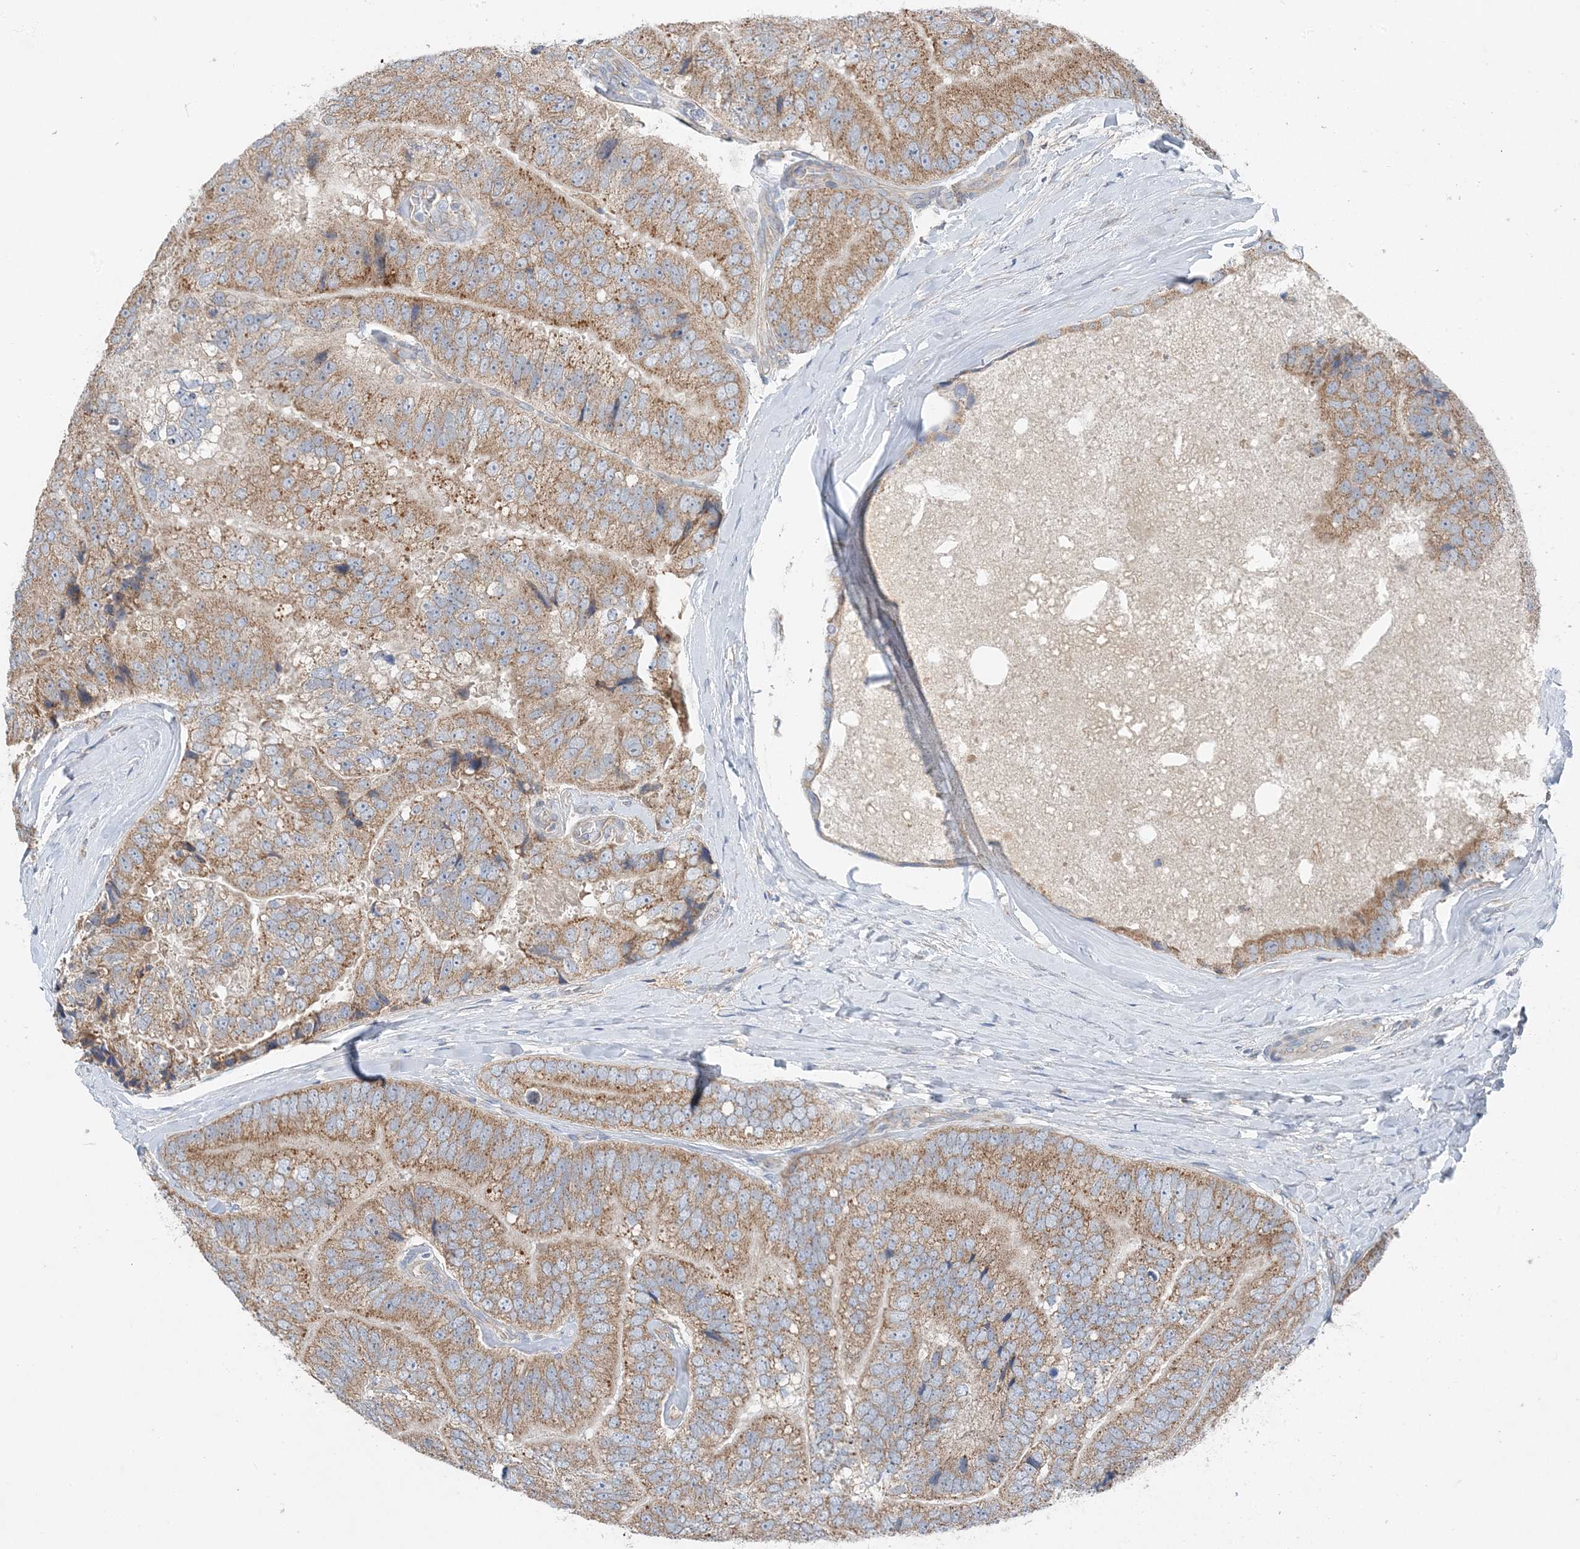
{"staining": {"intensity": "moderate", "quantity": ">75%", "location": "cytoplasmic/membranous"}, "tissue": "prostate cancer", "cell_type": "Tumor cells", "image_type": "cancer", "snomed": [{"axis": "morphology", "description": "Adenocarcinoma, High grade"}, {"axis": "topography", "description": "Prostate"}], "caption": "A photomicrograph of prostate cancer stained for a protein exhibits moderate cytoplasmic/membranous brown staining in tumor cells.", "gene": "DHX30", "patient": {"sex": "male", "age": 70}}